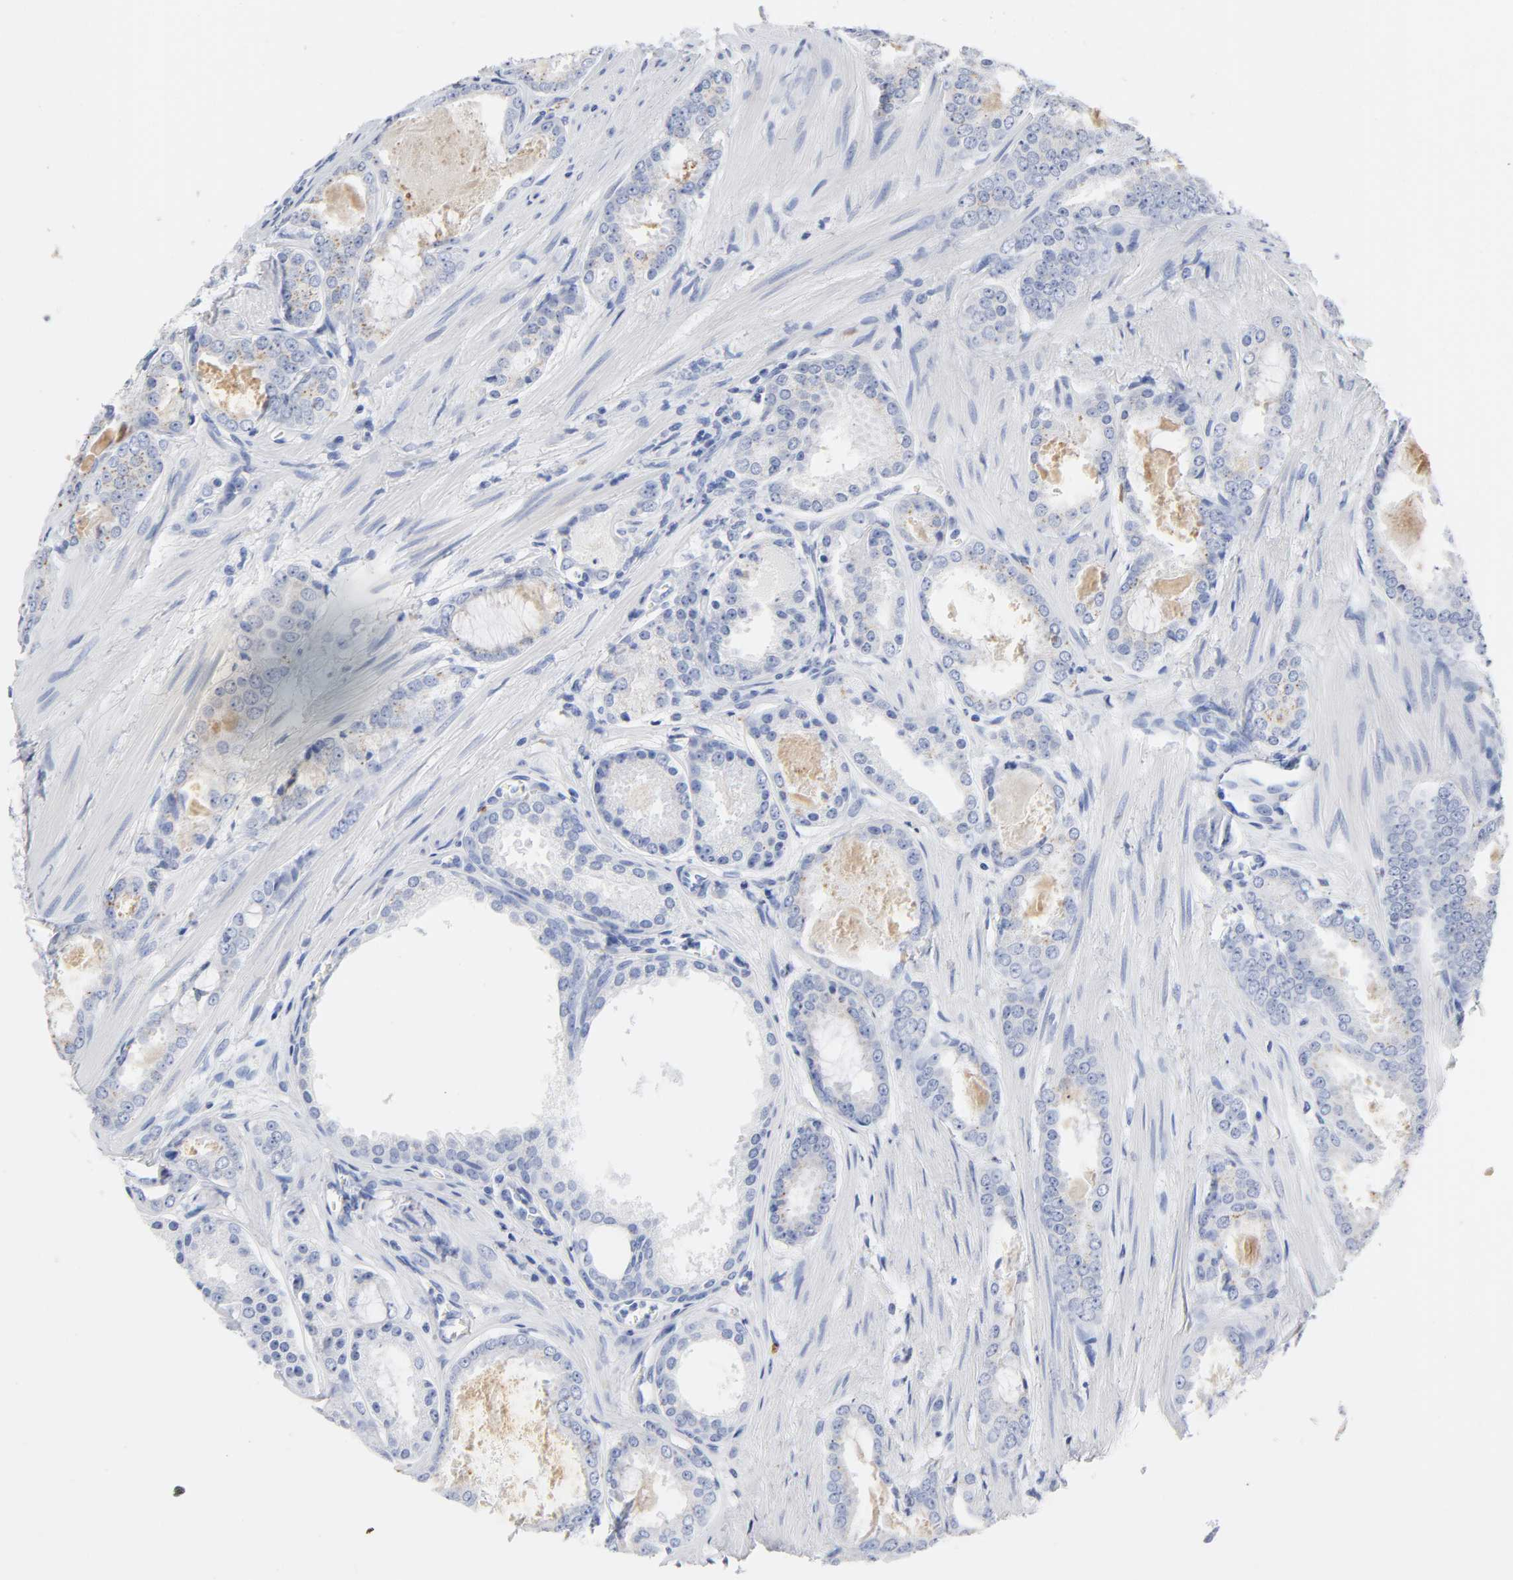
{"staining": {"intensity": "negative", "quantity": "none", "location": "none"}, "tissue": "prostate cancer", "cell_type": "Tumor cells", "image_type": "cancer", "snomed": [{"axis": "morphology", "description": "Adenocarcinoma, Low grade"}, {"axis": "topography", "description": "Prostate"}], "caption": "High power microscopy image of an immunohistochemistry histopathology image of prostate cancer (low-grade adenocarcinoma), revealing no significant staining in tumor cells.", "gene": "PLP1", "patient": {"sex": "male", "age": 57}}